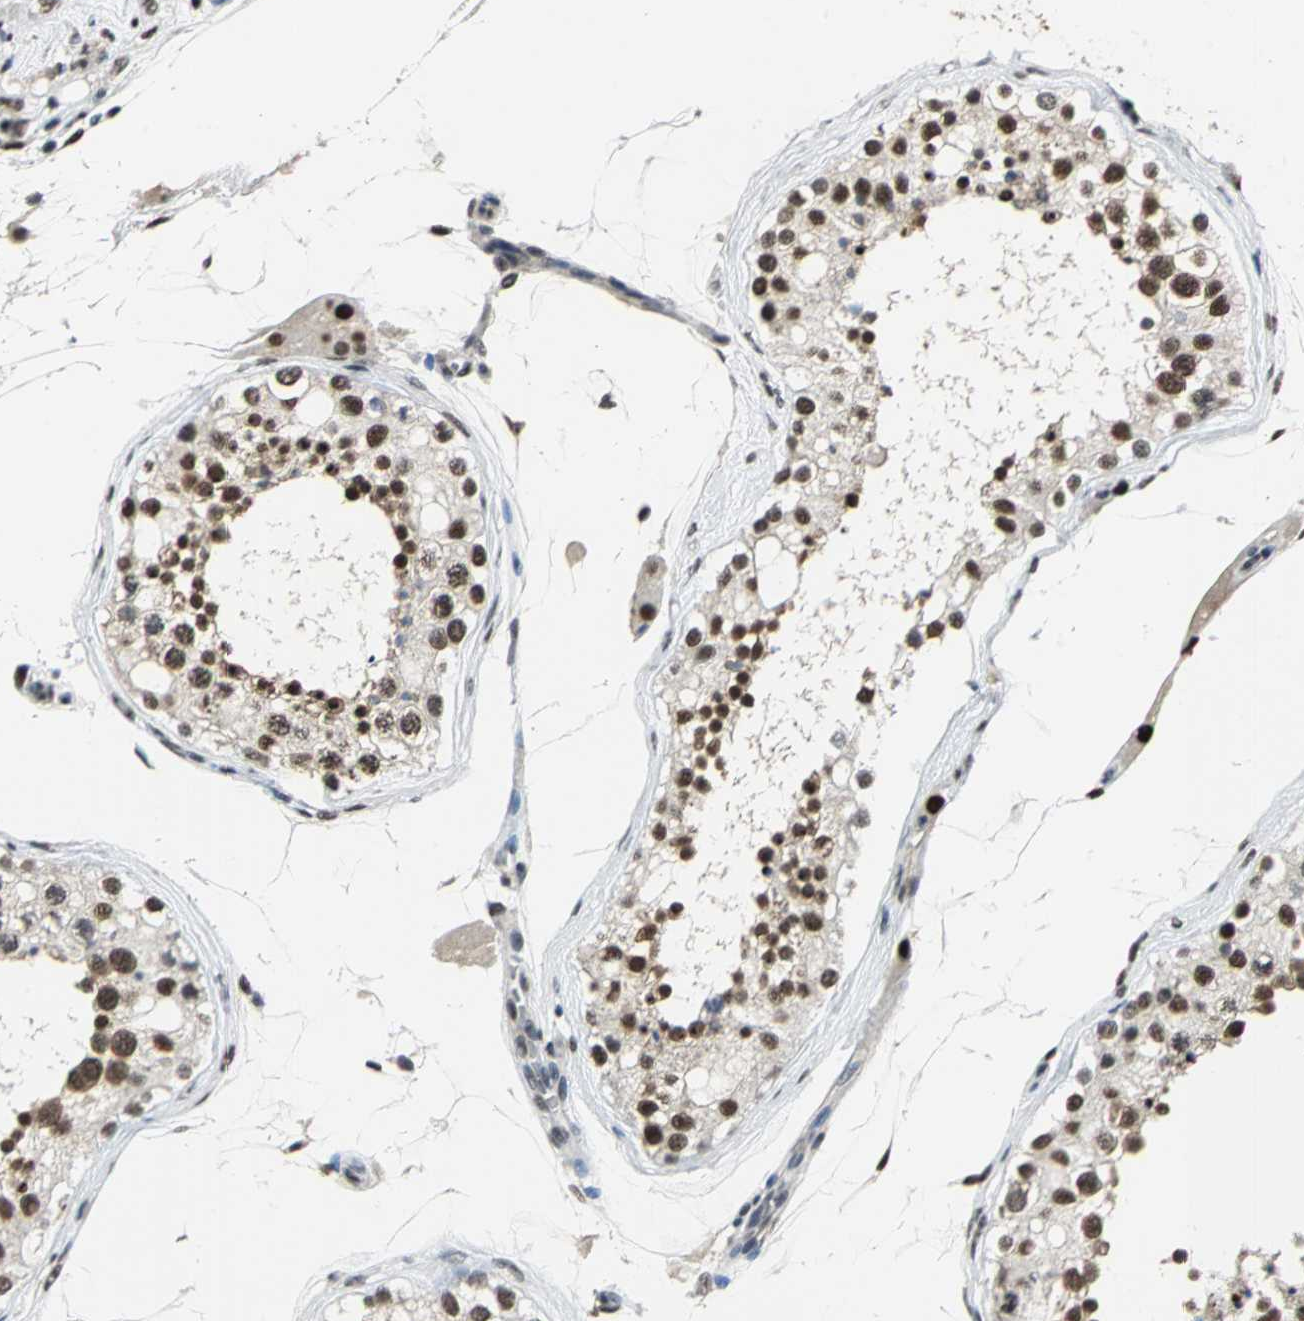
{"staining": {"intensity": "strong", "quantity": ">75%", "location": "nuclear"}, "tissue": "testis", "cell_type": "Cells in seminiferous ducts", "image_type": "normal", "snomed": [{"axis": "morphology", "description": "Normal tissue, NOS"}, {"axis": "topography", "description": "Testis"}], "caption": "A brown stain labels strong nuclear expression of a protein in cells in seminiferous ducts of normal testis. (Brightfield microscopy of DAB IHC at high magnification).", "gene": "CCDC88C", "patient": {"sex": "male", "age": 68}}